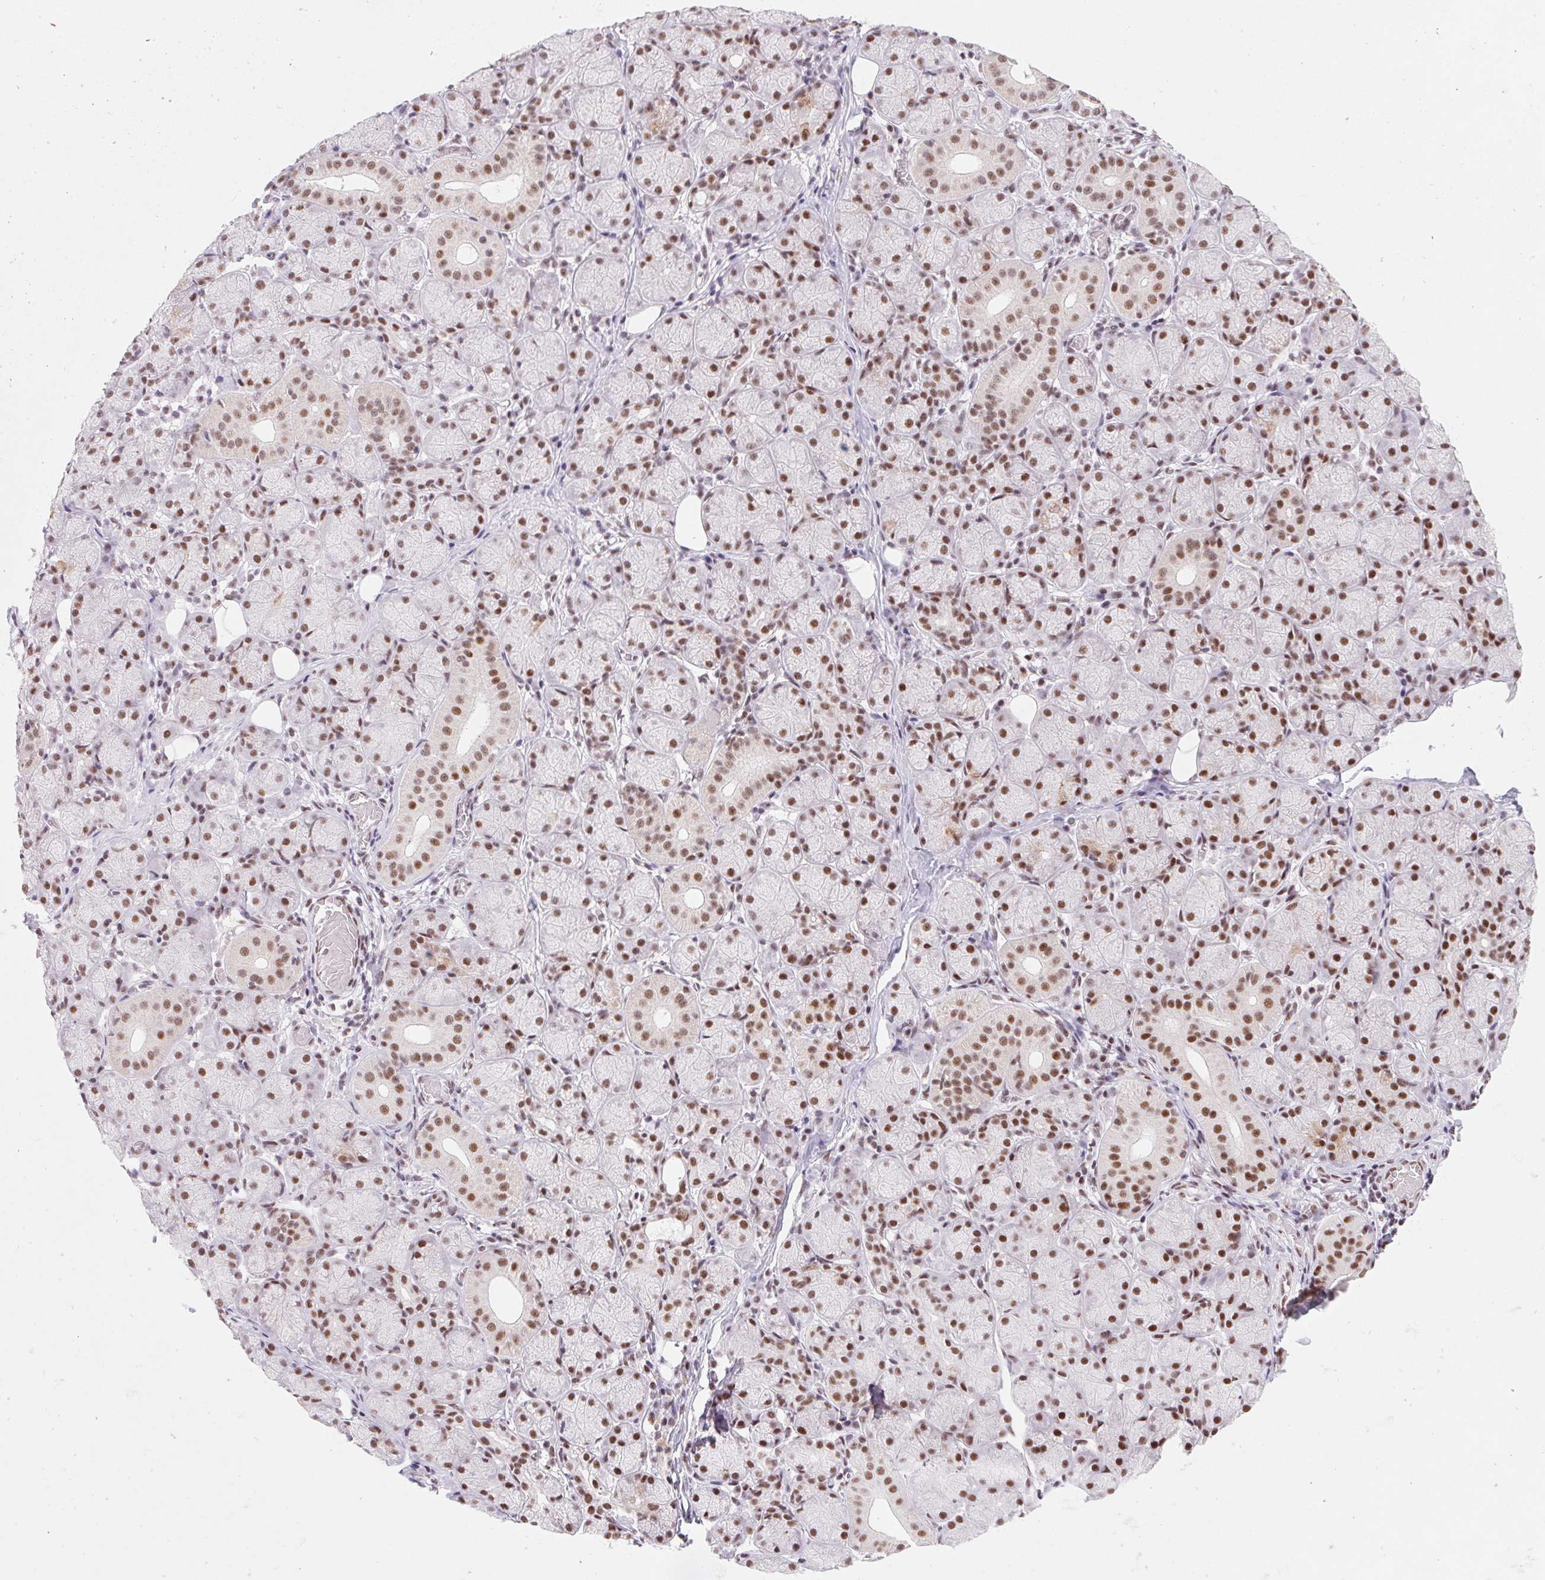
{"staining": {"intensity": "moderate", "quantity": ">75%", "location": "nuclear"}, "tissue": "salivary gland", "cell_type": "Glandular cells", "image_type": "normal", "snomed": [{"axis": "morphology", "description": "Normal tissue, NOS"}, {"axis": "topography", "description": "Salivary gland"}, {"axis": "topography", "description": "Peripheral nerve tissue"}], "caption": "Salivary gland stained for a protein demonstrates moderate nuclear positivity in glandular cells. The staining was performed using DAB, with brown indicating positive protein expression. Nuclei are stained blue with hematoxylin.", "gene": "DPPA5", "patient": {"sex": "female", "age": 24}}